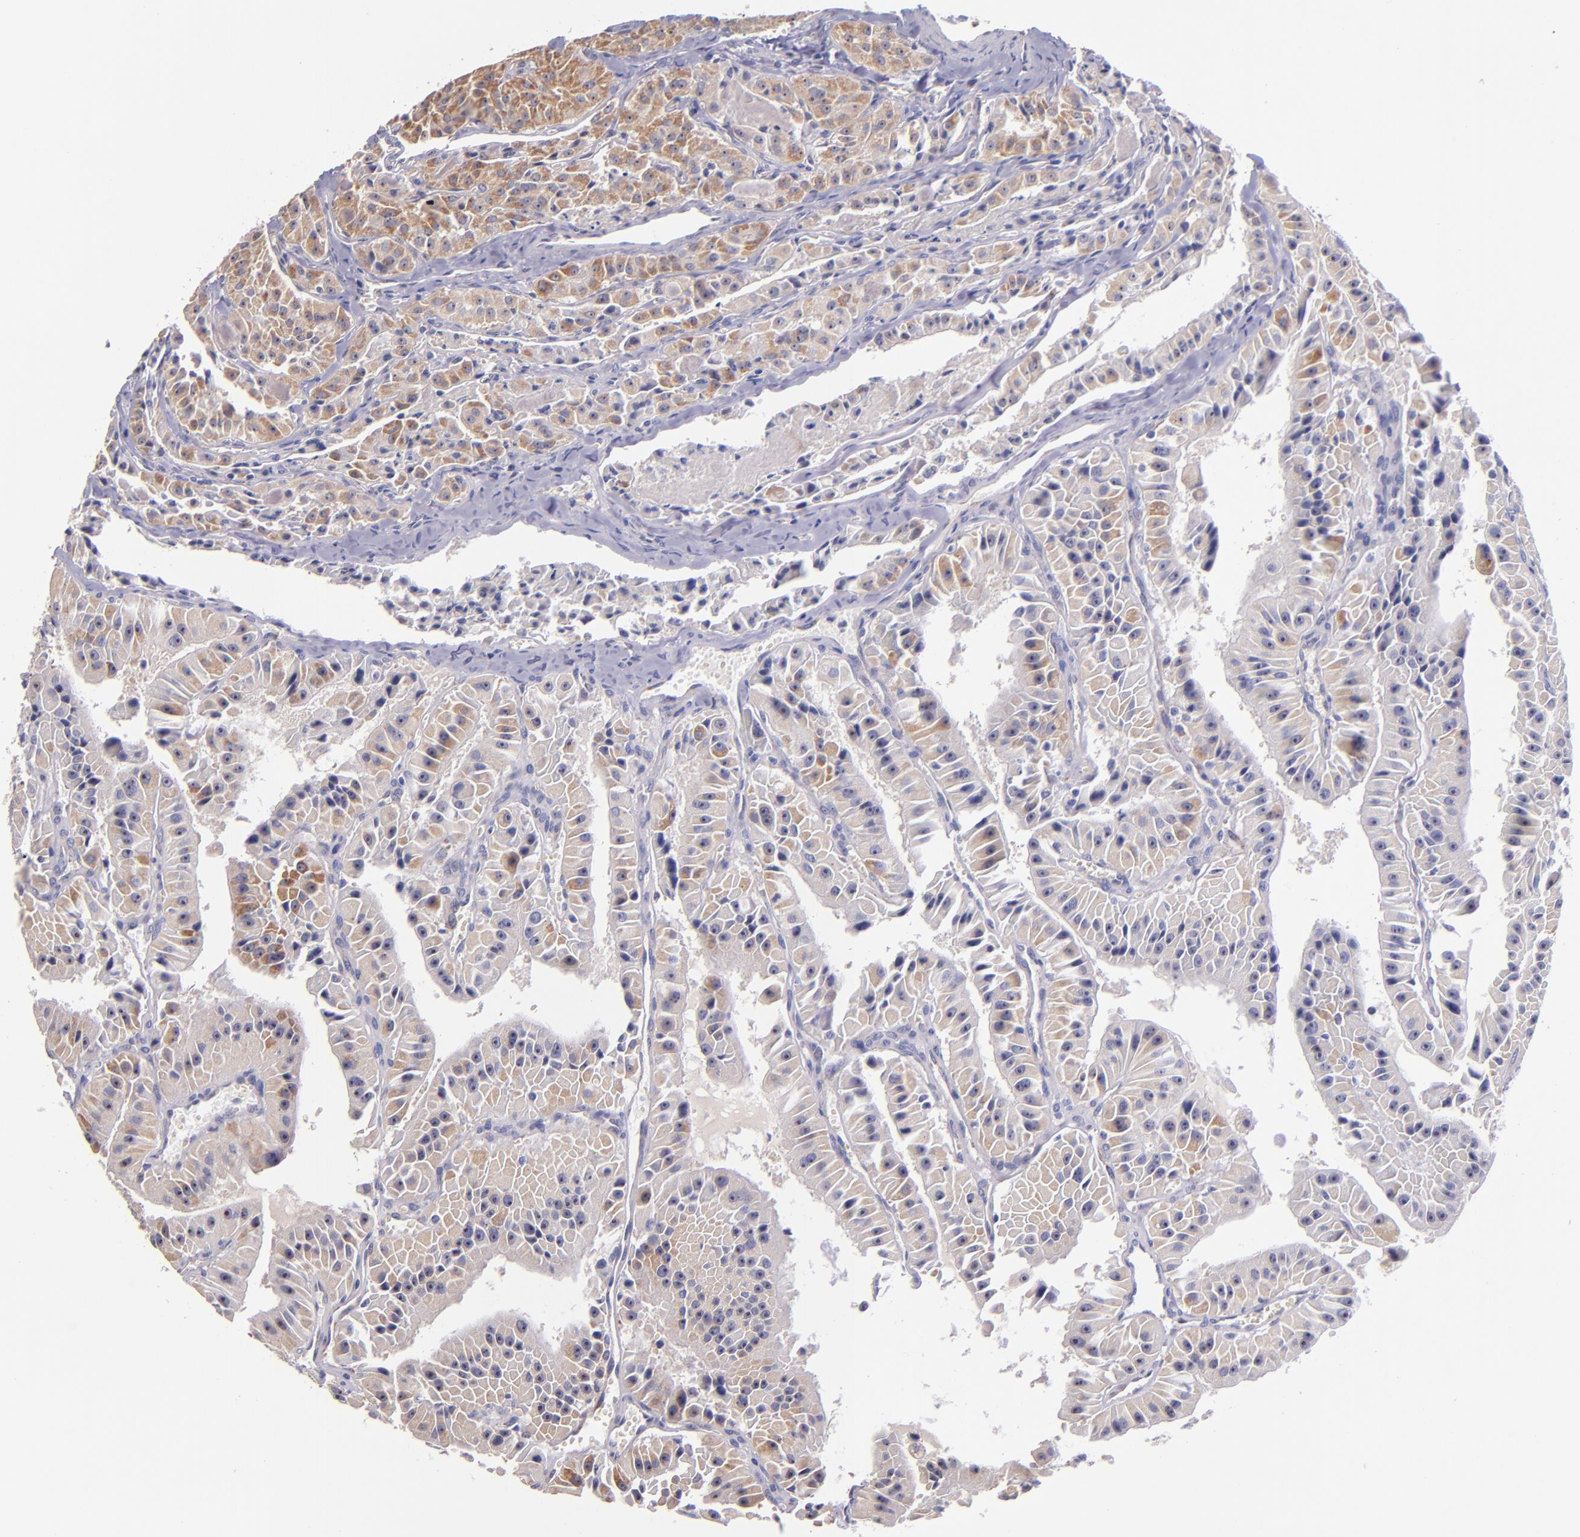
{"staining": {"intensity": "weak", "quantity": ">75%", "location": "cytoplasmic/membranous"}, "tissue": "thyroid cancer", "cell_type": "Tumor cells", "image_type": "cancer", "snomed": [{"axis": "morphology", "description": "Carcinoma, NOS"}, {"axis": "topography", "description": "Thyroid gland"}], "caption": "This image reveals immunohistochemistry (IHC) staining of carcinoma (thyroid), with low weak cytoplasmic/membranous staining in approximately >75% of tumor cells.", "gene": "SHC1", "patient": {"sex": "male", "age": 76}}